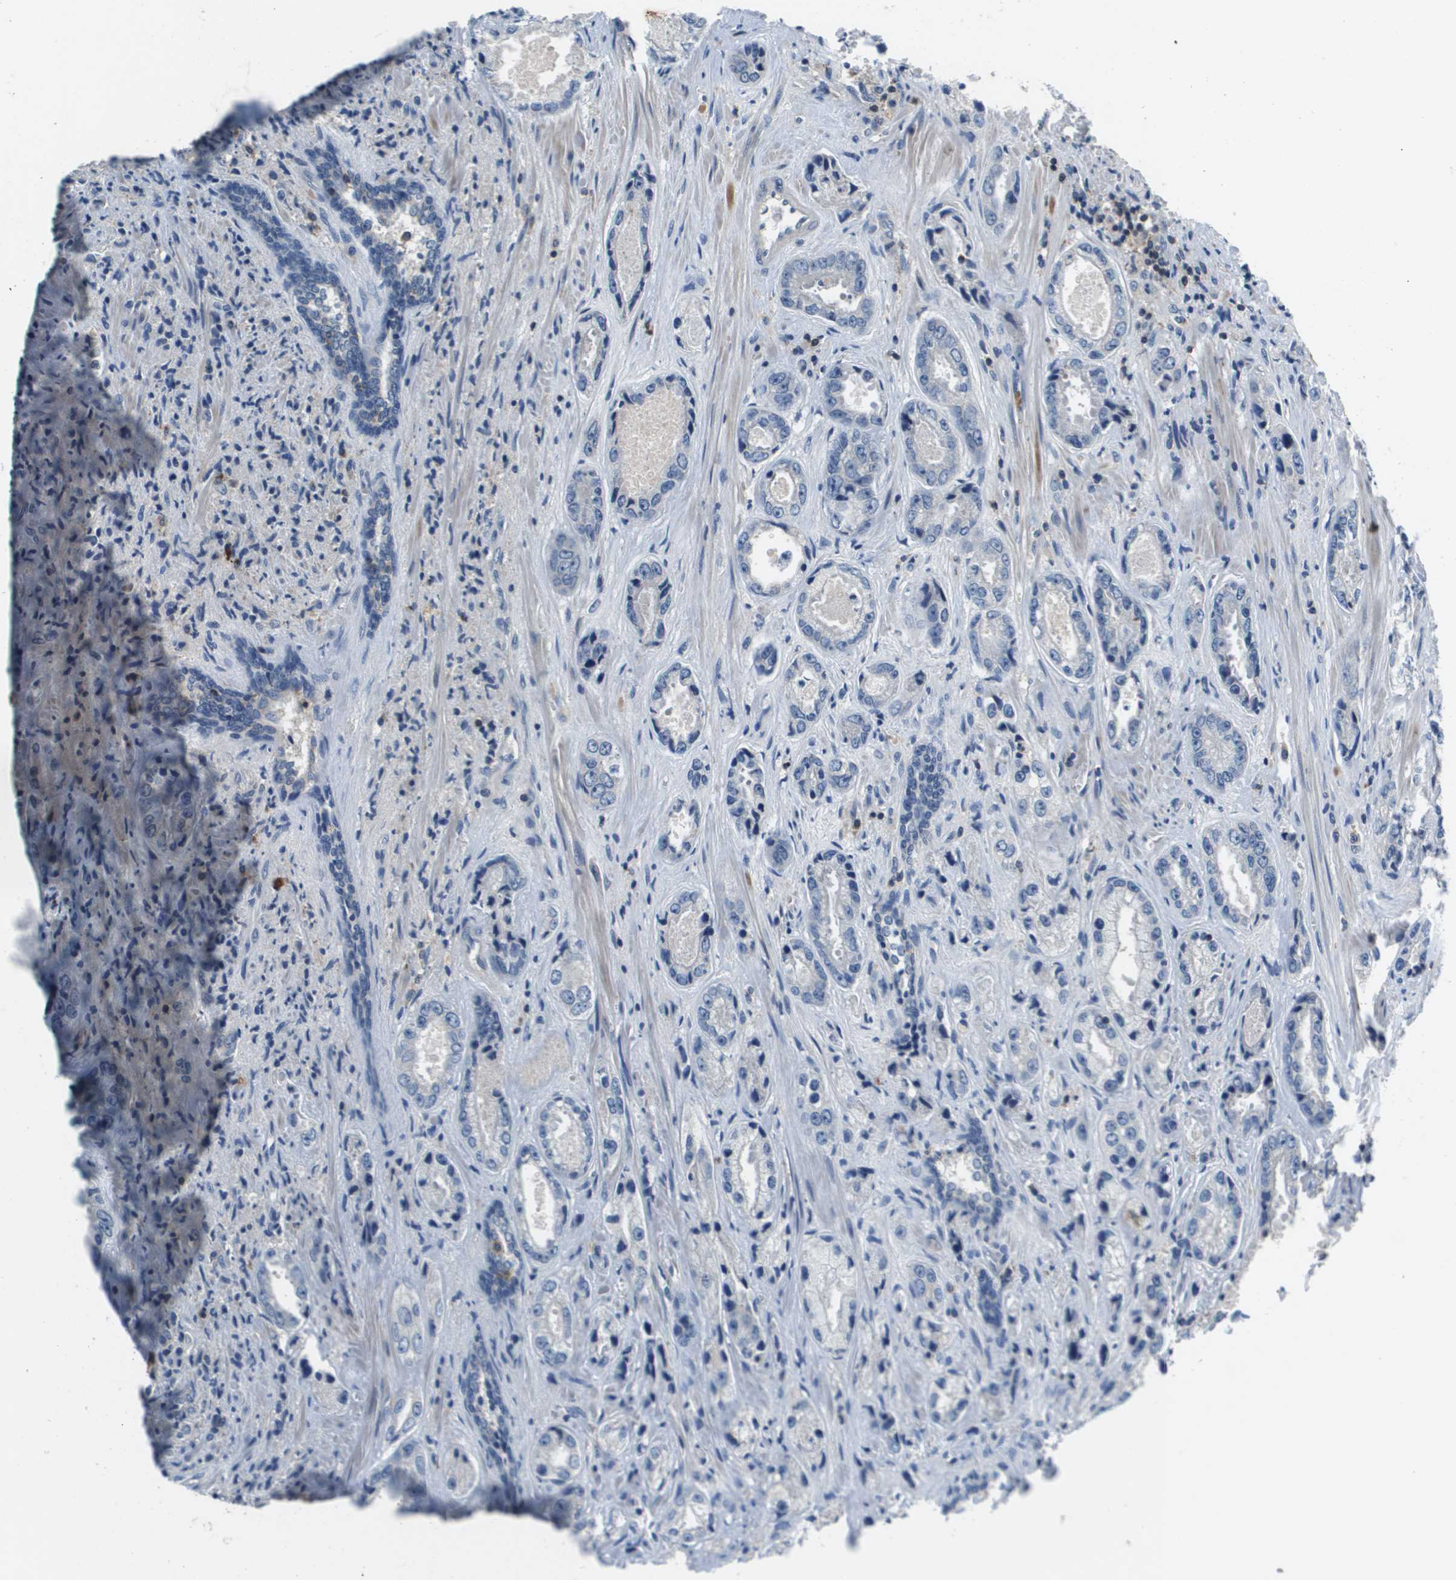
{"staining": {"intensity": "negative", "quantity": "none", "location": "none"}, "tissue": "prostate cancer", "cell_type": "Tumor cells", "image_type": "cancer", "snomed": [{"axis": "morphology", "description": "Adenocarcinoma, High grade"}, {"axis": "topography", "description": "Prostate"}], "caption": "The immunohistochemistry histopathology image has no significant expression in tumor cells of high-grade adenocarcinoma (prostate) tissue.", "gene": "KCNQ5", "patient": {"sex": "male", "age": 61}}